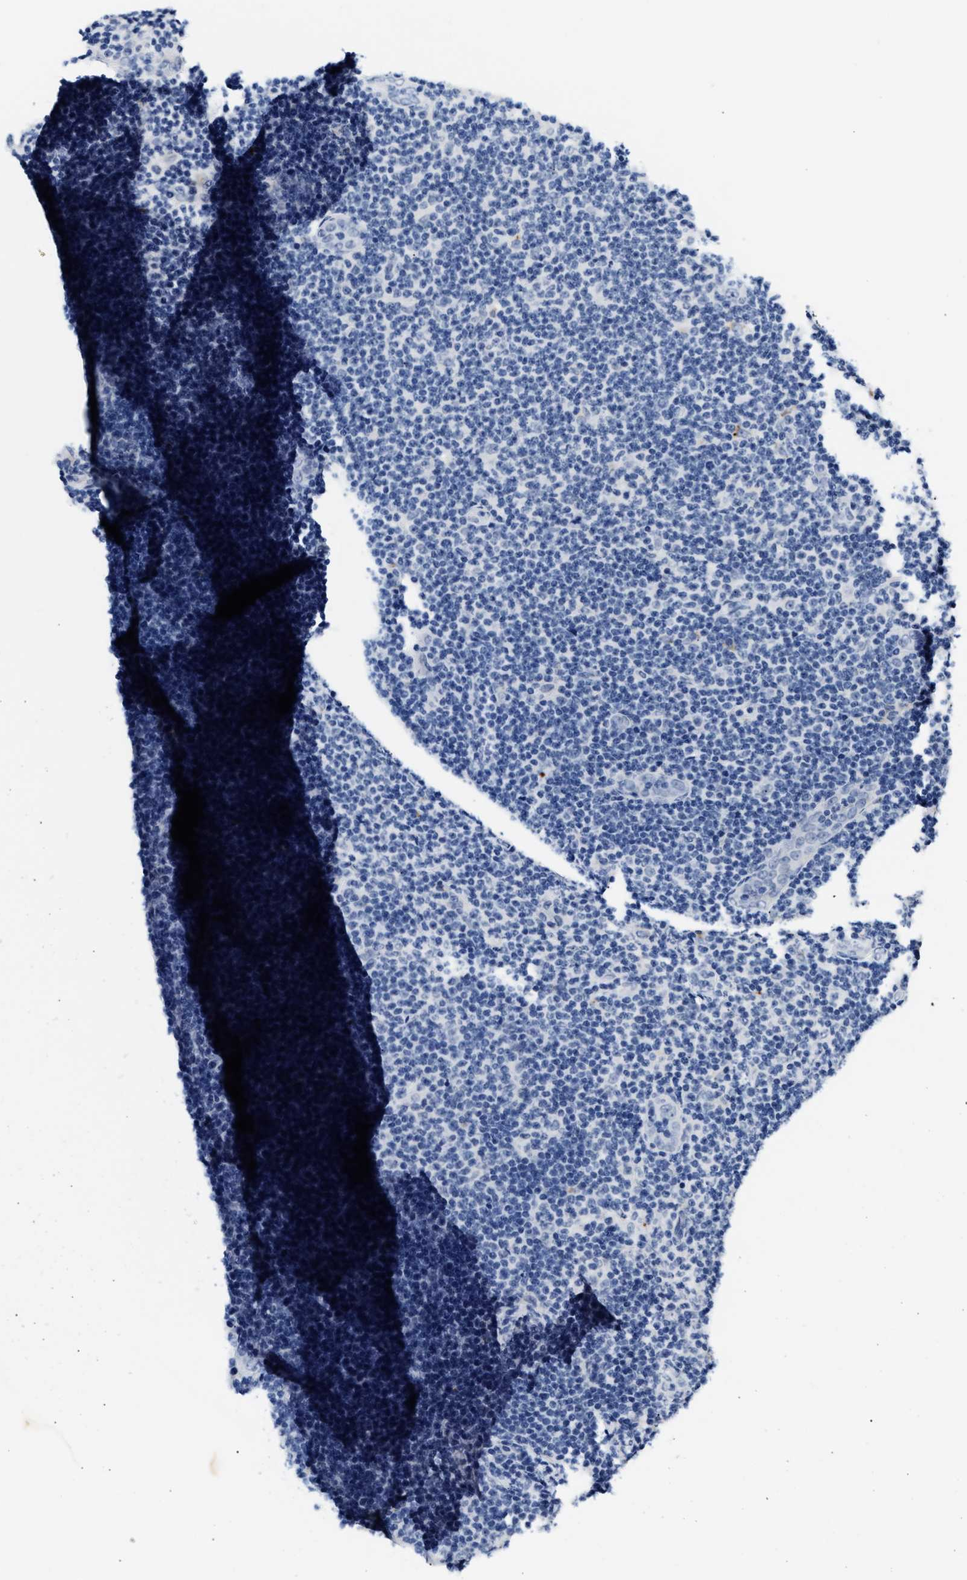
{"staining": {"intensity": "negative", "quantity": "none", "location": "none"}, "tissue": "lymphoma", "cell_type": "Tumor cells", "image_type": "cancer", "snomed": [{"axis": "morphology", "description": "Malignant lymphoma, non-Hodgkin's type, Low grade"}, {"axis": "topography", "description": "Lymph node"}], "caption": "An immunohistochemistry micrograph of lymphoma is shown. There is no staining in tumor cells of lymphoma.", "gene": "MED22", "patient": {"sex": "male", "age": 83}}